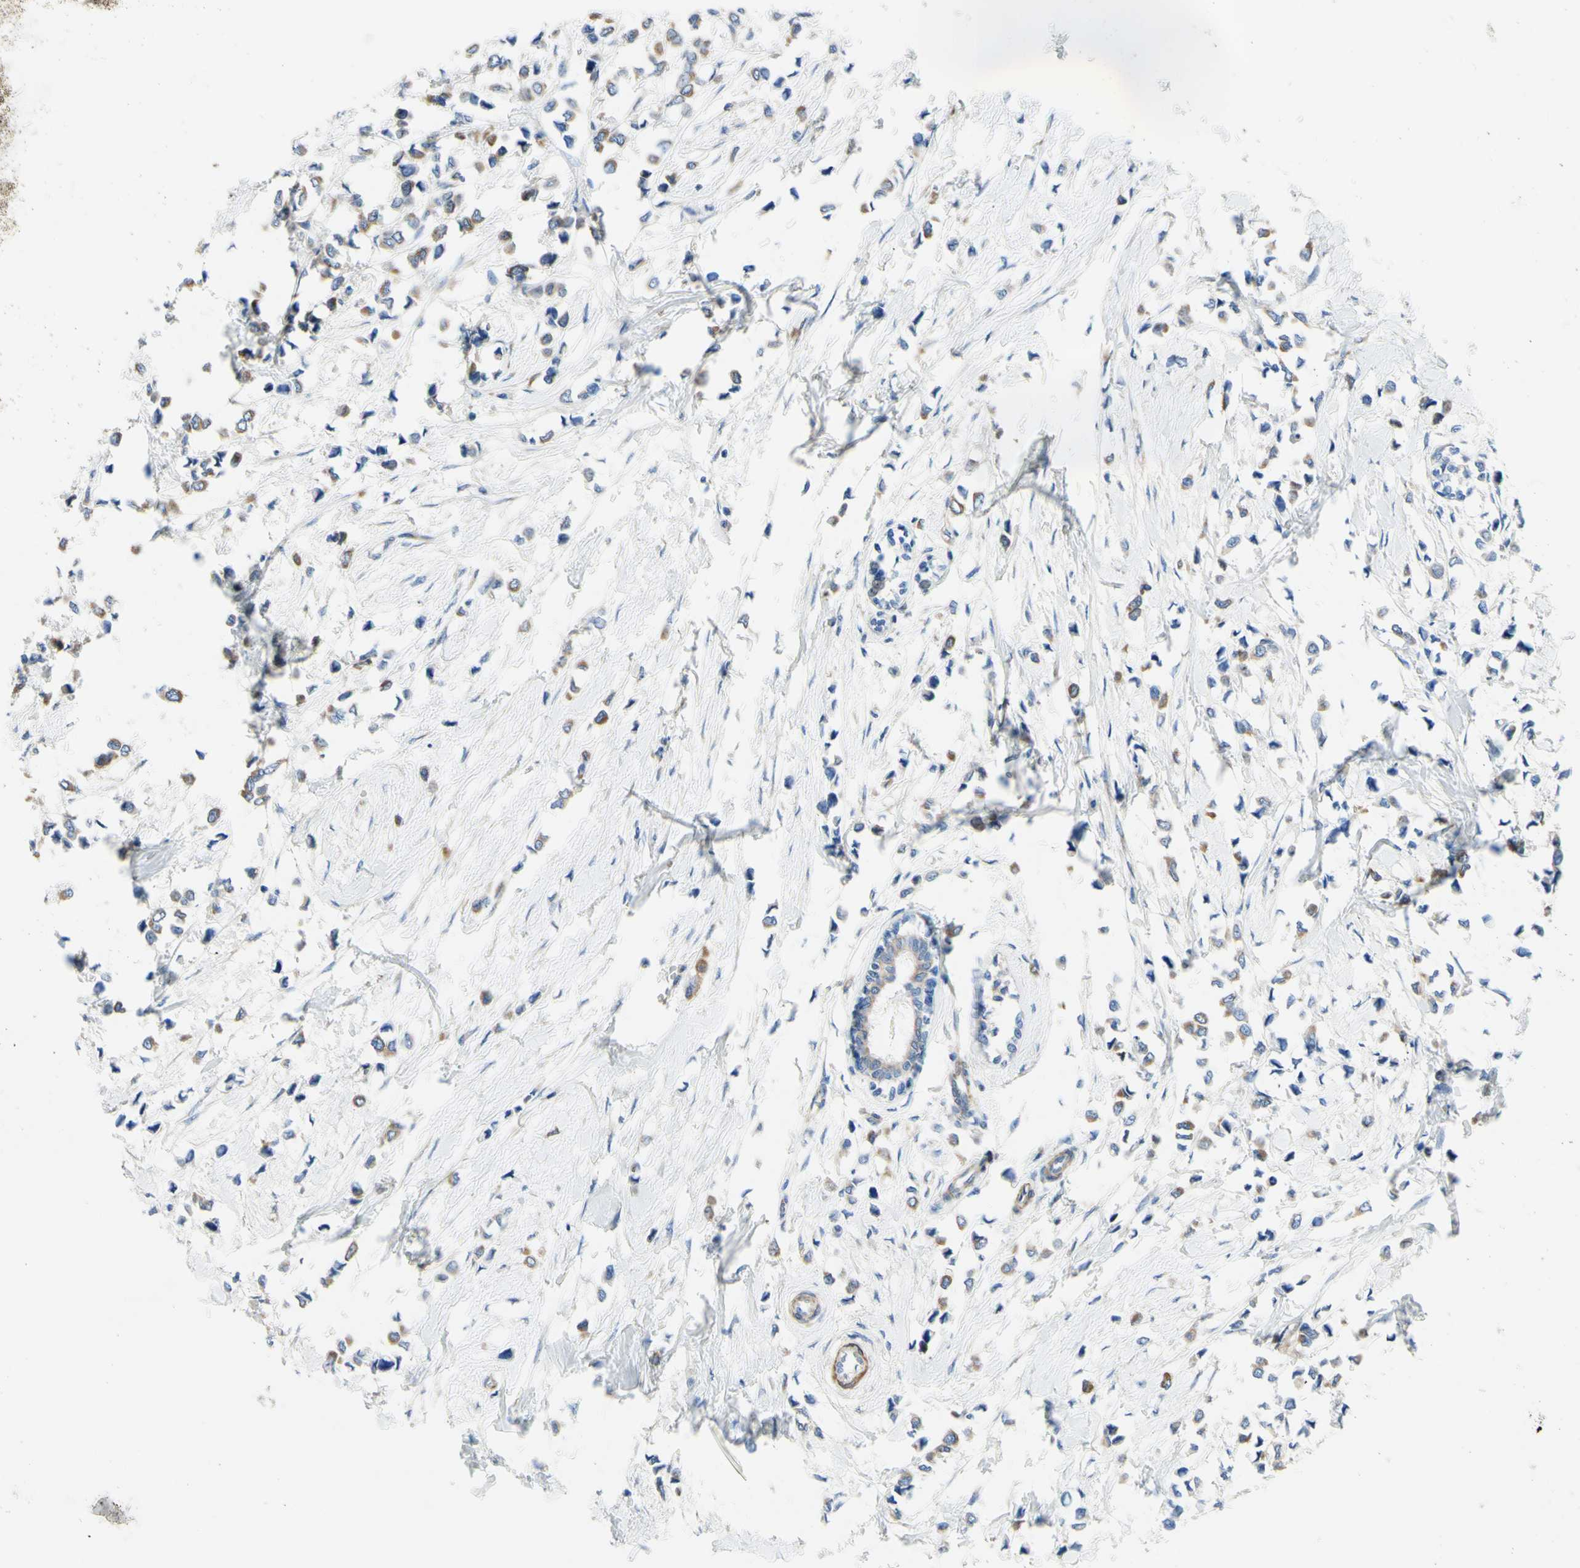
{"staining": {"intensity": "moderate", "quantity": "25%-75%", "location": "cytoplasmic/membranous"}, "tissue": "breast cancer", "cell_type": "Tumor cells", "image_type": "cancer", "snomed": [{"axis": "morphology", "description": "Lobular carcinoma"}, {"axis": "topography", "description": "Breast"}], "caption": "IHC micrograph of neoplastic tissue: human lobular carcinoma (breast) stained using IHC exhibits medium levels of moderate protein expression localized specifically in the cytoplasmic/membranous of tumor cells, appearing as a cytoplasmic/membranous brown color.", "gene": "RETREG2", "patient": {"sex": "female", "age": 51}}